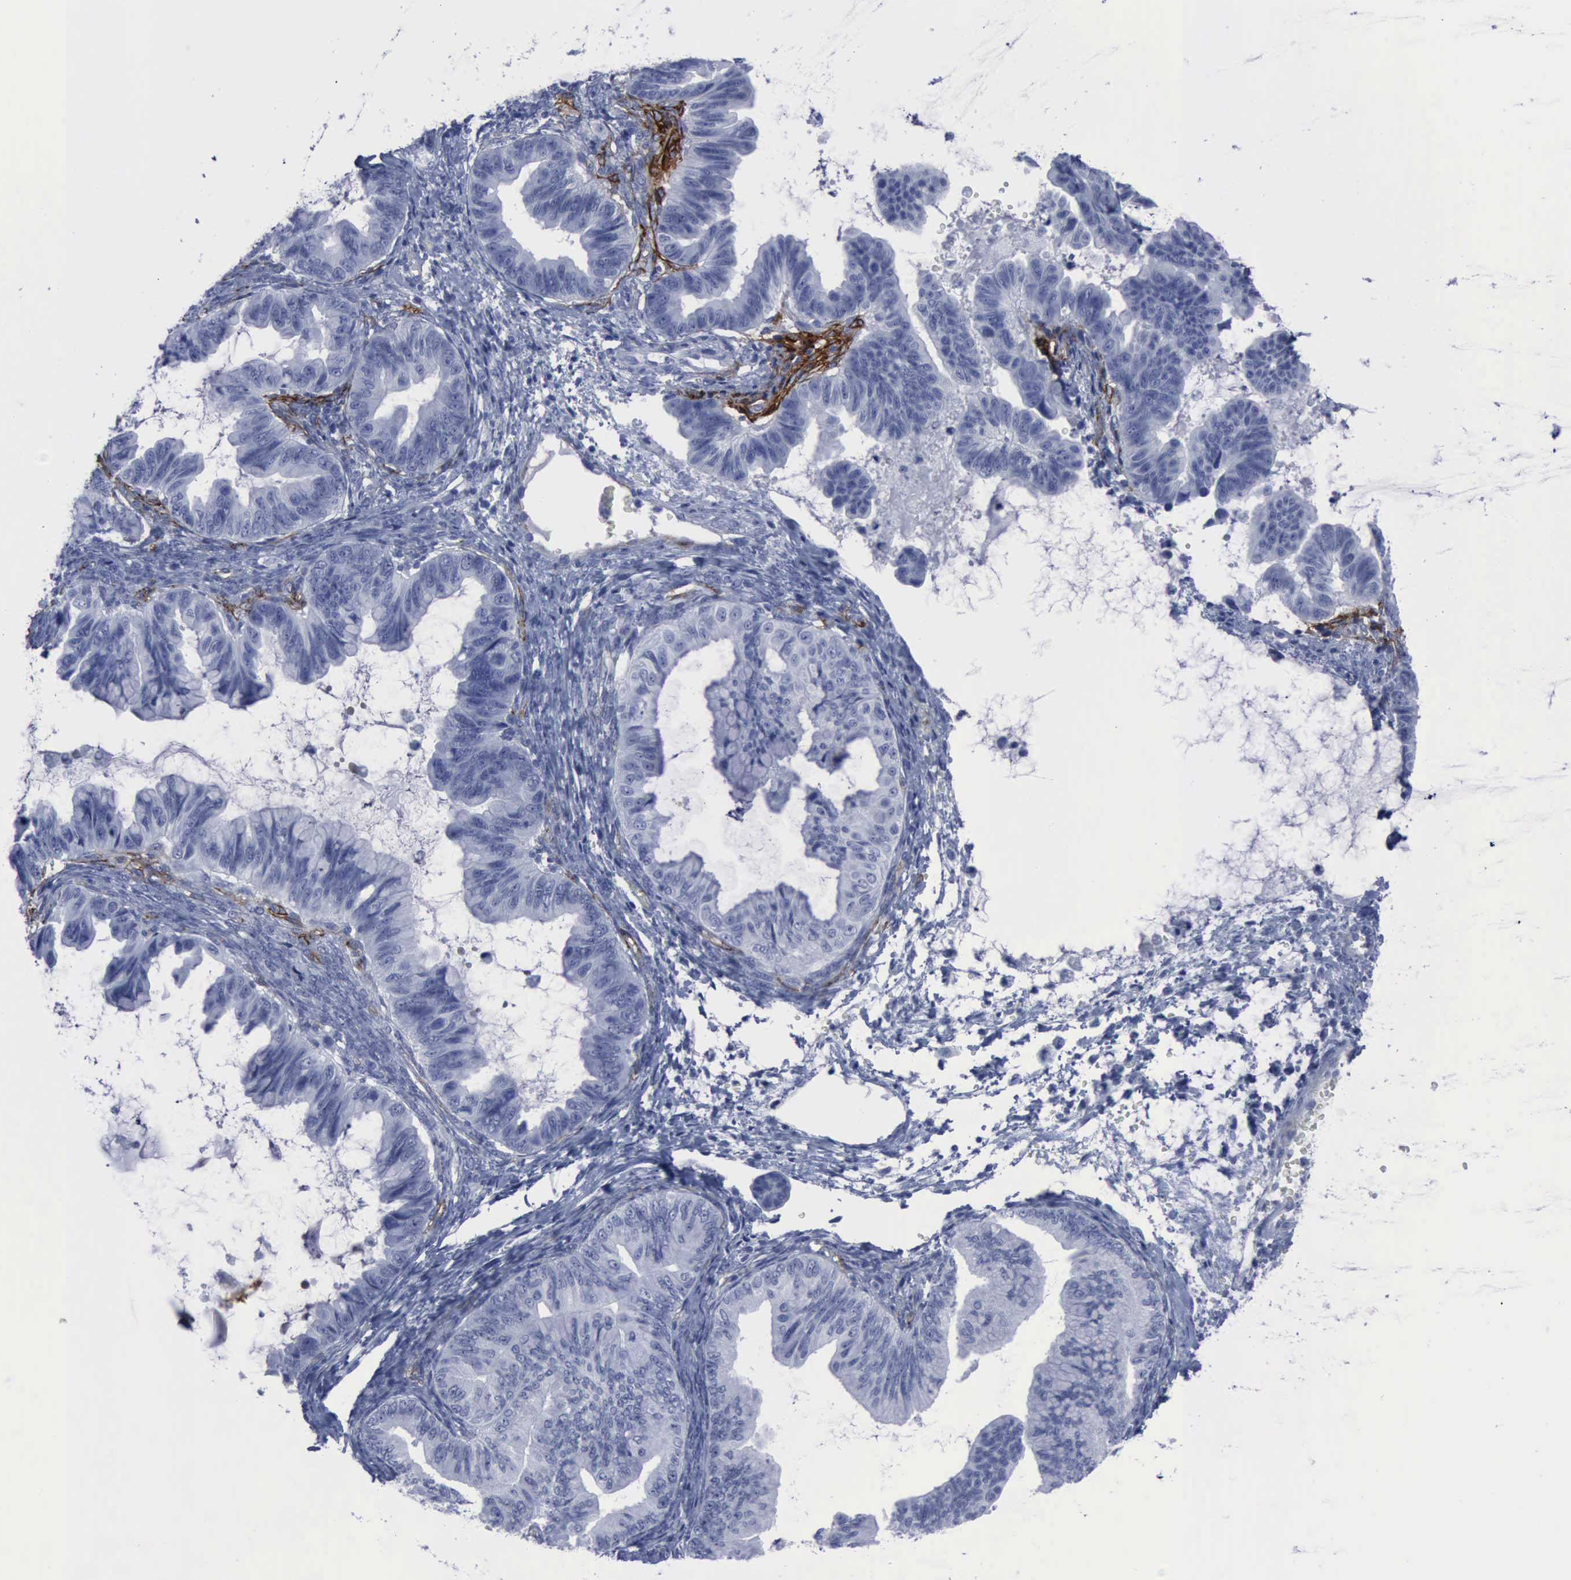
{"staining": {"intensity": "negative", "quantity": "none", "location": "none"}, "tissue": "ovarian cancer", "cell_type": "Tumor cells", "image_type": "cancer", "snomed": [{"axis": "morphology", "description": "Cystadenocarcinoma, mucinous, NOS"}, {"axis": "topography", "description": "Ovary"}], "caption": "There is no significant positivity in tumor cells of ovarian cancer.", "gene": "NGFR", "patient": {"sex": "female", "age": 36}}